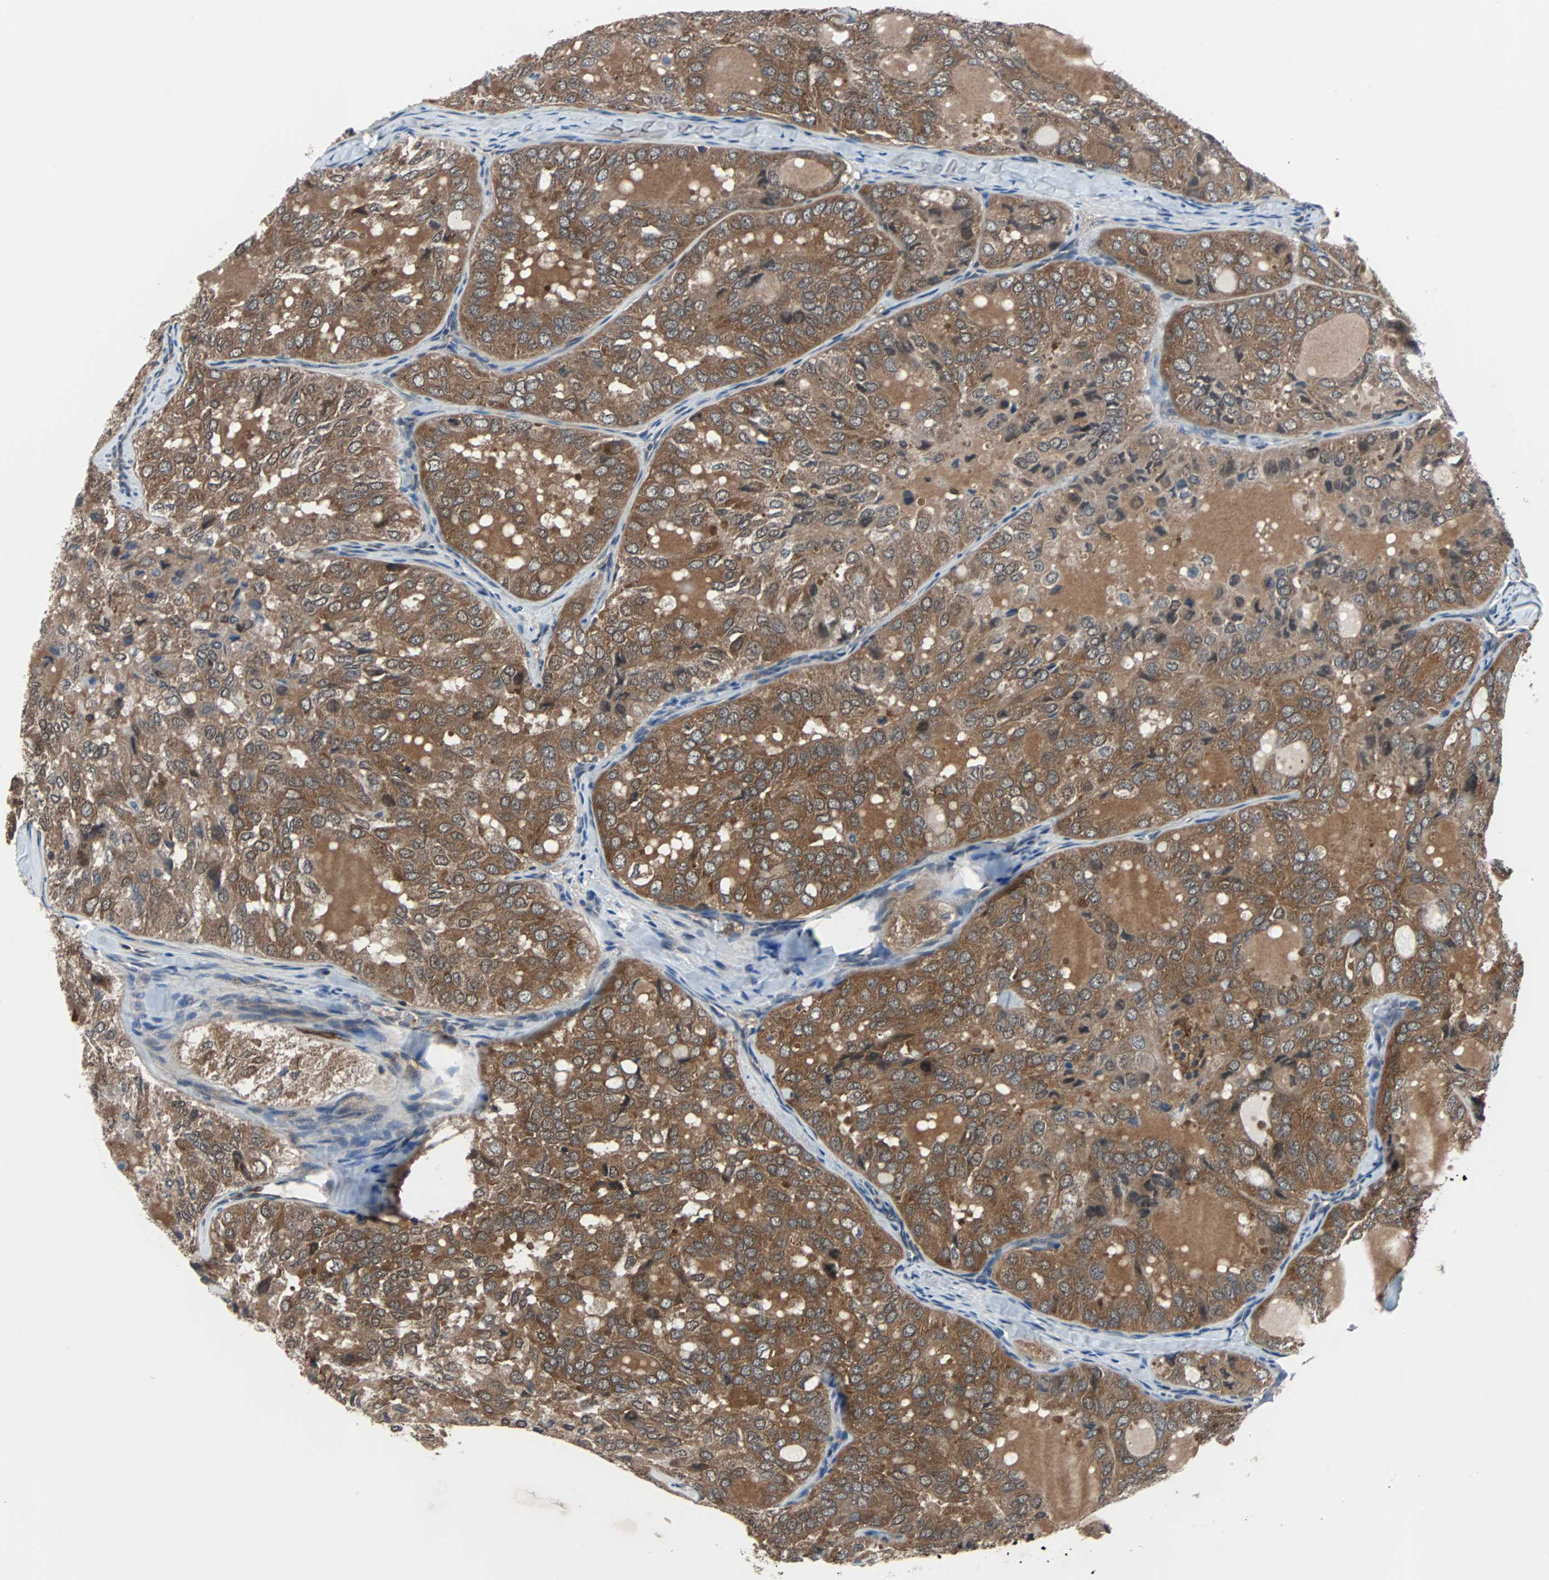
{"staining": {"intensity": "moderate", "quantity": ">75%", "location": "cytoplasmic/membranous"}, "tissue": "thyroid cancer", "cell_type": "Tumor cells", "image_type": "cancer", "snomed": [{"axis": "morphology", "description": "Follicular adenoma carcinoma, NOS"}, {"axis": "topography", "description": "Thyroid gland"}], "caption": "There is medium levels of moderate cytoplasmic/membranous expression in tumor cells of thyroid cancer (follicular adenoma carcinoma), as demonstrated by immunohistochemical staining (brown color).", "gene": "PAK1", "patient": {"sex": "male", "age": 75}}